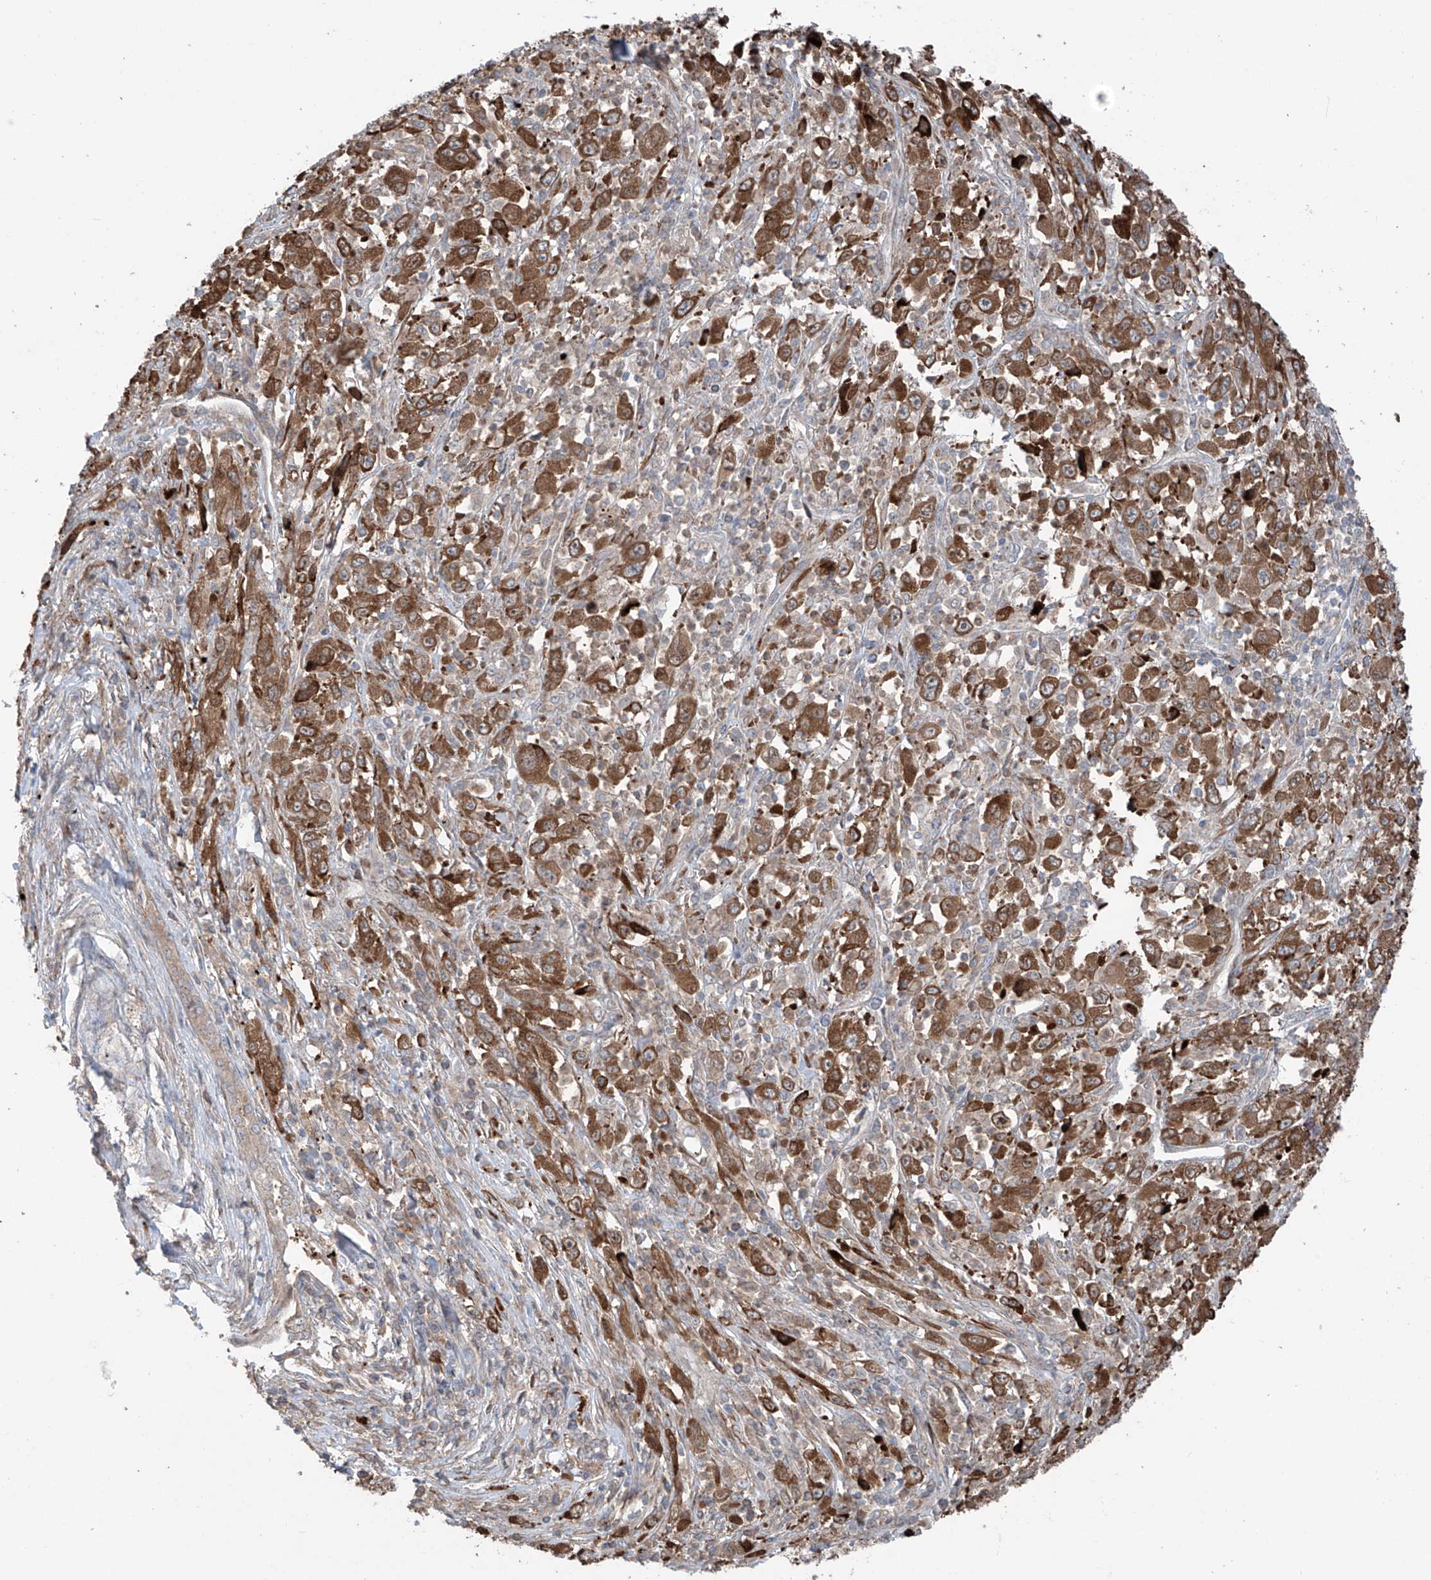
{"staining": {"intensity": "moderate", "quantity": ">75%", "location": "cytoplasmic/membranous"}, "tissue": "melanoma", "cell_type": "Tumor cells", "image_type": "cancer", "snomed": [{"axis": "morphology", "description": "Malignant melanoma, Metastatic site"}, {"axis": "topography", "description": "Skin"}], "caption": "A brown stain shows moderate cytoplasmic/membranous positivity of a protein in human malignant melanoma (metastatic site) tumor cells. Nuclei are stained in blue.", "gene": "SAMD3", "patient": {"sex": "female", "age": 56}}